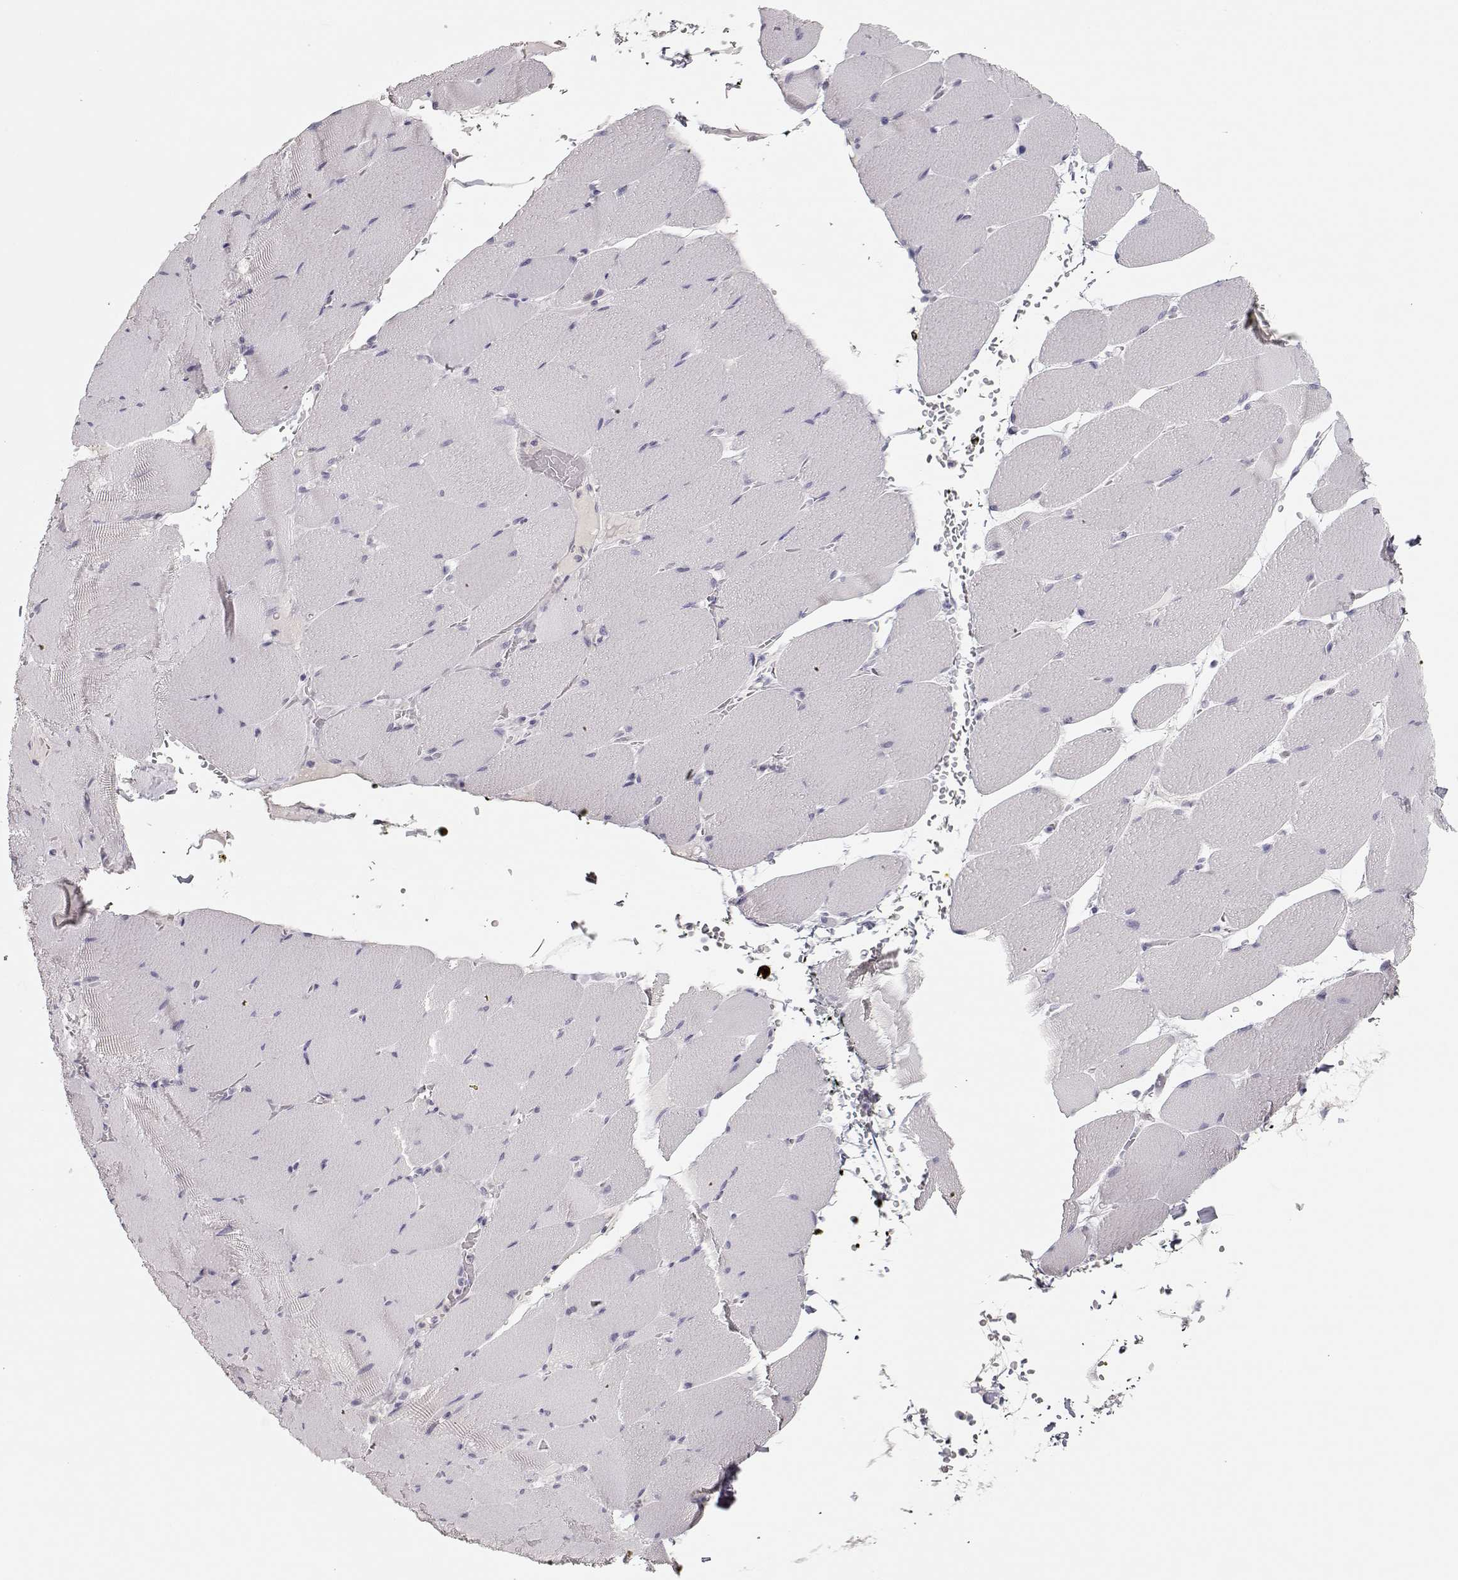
{"staining": {"intensity": "negative", "quantity": "none", "location": "none"}, "tissue": "skeletal muscle", "cell_type": "Myocytes", "image_type": "normal", "snomed": [{"axis": "morphology", "description": "Normal tissue, NOS"}, {"axis": "topography", "description": "Skeletal muscle"}], "caption": "Protein analysis of benign skeletal muscle reveals no significant positivity in myocytes.", "gene": "MAGEC1", "patient": {"sex": "male", "age": 56}}